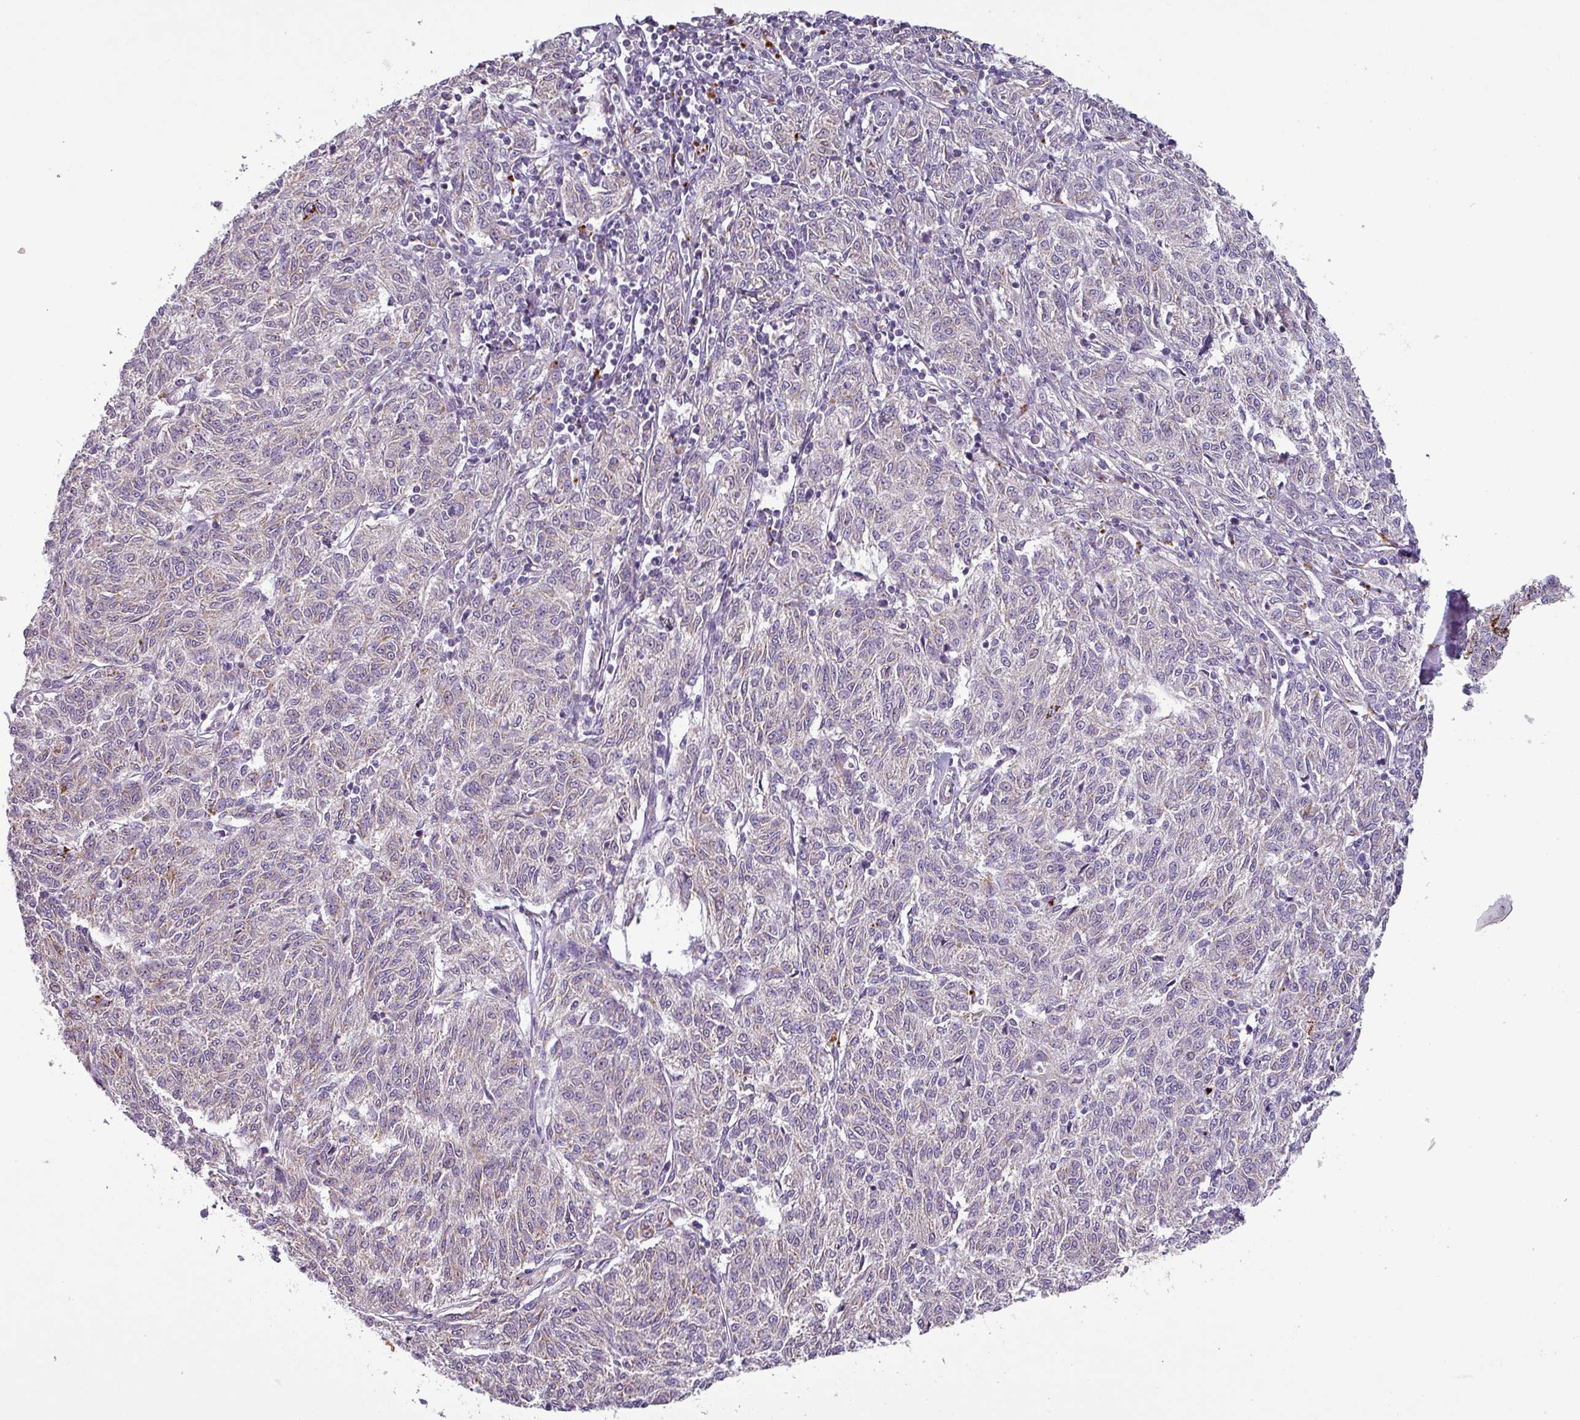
{"staining": {"intensity": "moderate", "quantity": "25%-75%", "location": "cytoplasmic/membranous"}, "tissue": "melanoma", "cell_type": "Tumor cells", "image_type": "cancer", "snomed": [{"axis": "morphology", "description": "Malignant melanoma, NOS"}, {"axis": "topography", "description": "Skin"}], "caption": "The immunohistochemical stain labels moderate cytoplasmic/membranous positivity in tumor cells of melanoma tissue.", "gene": "PNMA6A", "patient": {"sex": "female", "age": 72}}